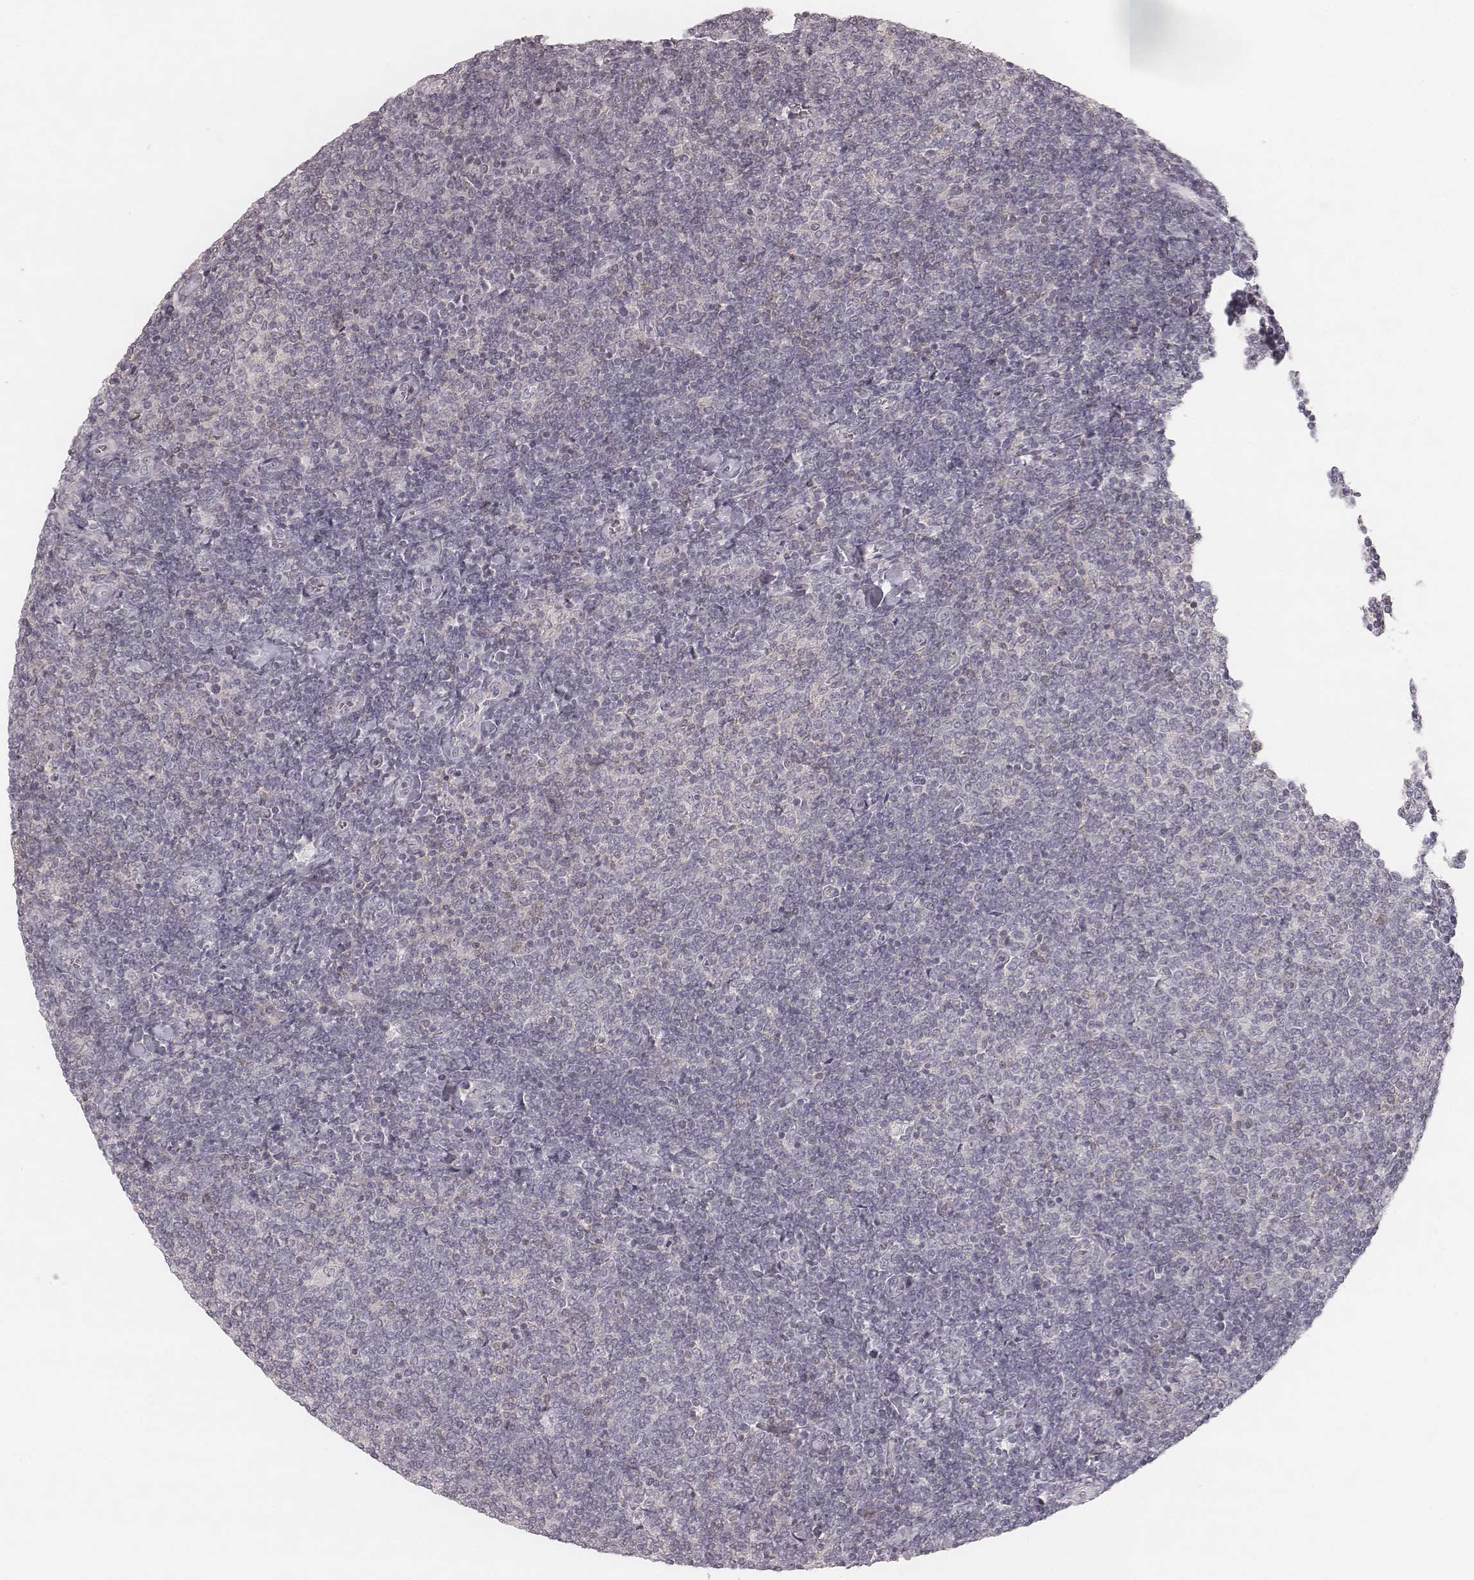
{"staining": {"intensity": "negative", "quantity": "none", "location": "none"}, "tissue": "lymphoma", "cell_type": "Tumor cells", "image_type": "cancer", "snomed": [{"axis": "morphology", "description": "Malignant lymphoma, non-Hodgkin's type, Low grade"}, {"axis": "topography", "description": "Lymph node"}], "caption": "Immunohistochemistry (IHC) image of neoplastic tissue: human malignant lymphoma, non-Hodgkin's type (low-grade) stained with DAB (3,3'-diaminobenzidine) exhibits no significant protein staining in tumor cells.", "gene": "ACACB", "patient": {"sex": "male", "age": 52}}